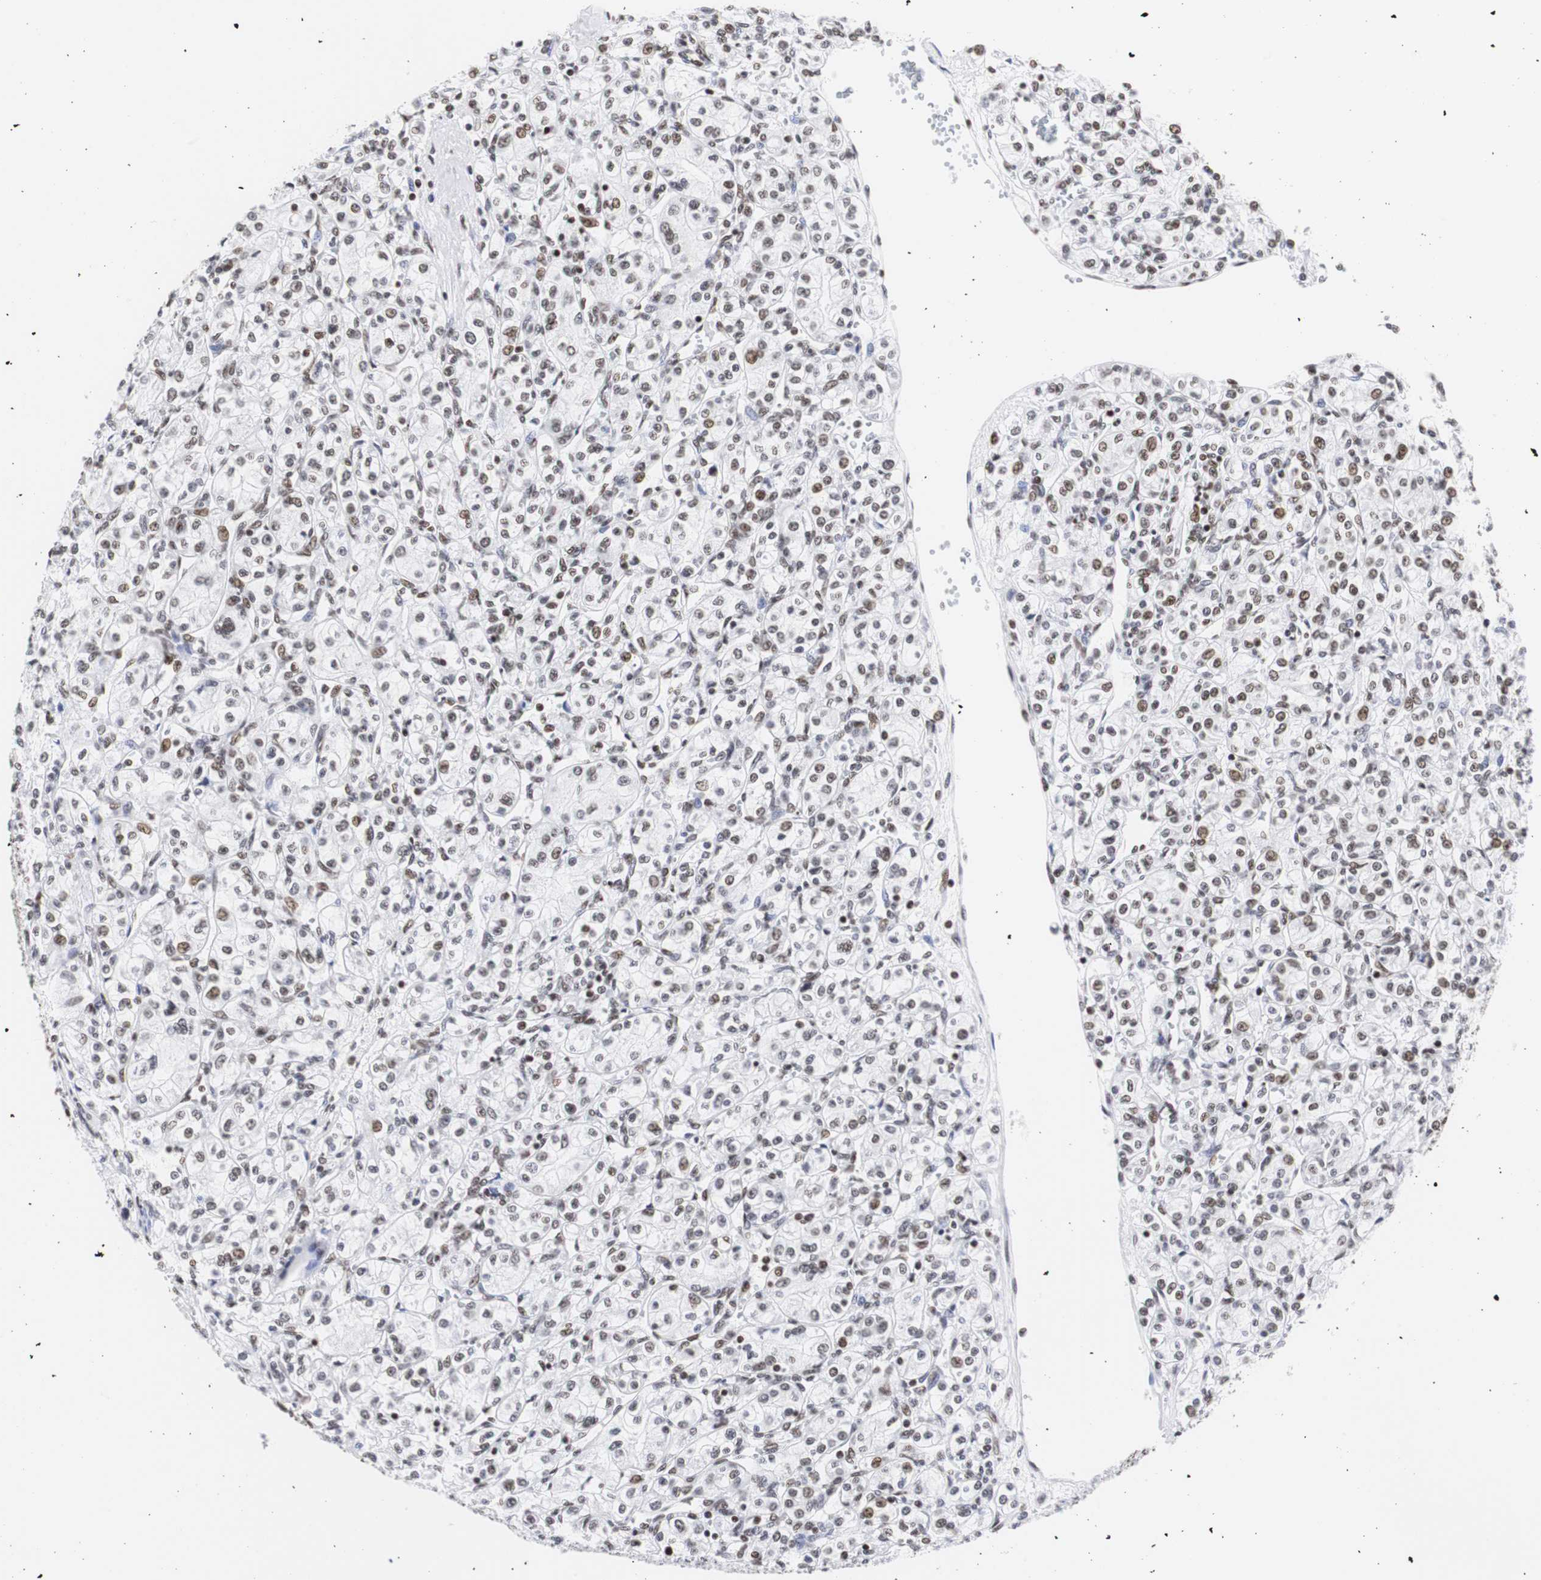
{"staining": {"intensity": "moderate", "quantity": "25%-75%", "location": "nuclear"}, "tissue": "renal cancer", "cell_type": "Tumor cells", "image_type": "cancer", "snomed": [{"axis": "morphology", "description": "Adenocarcinoma, NOS"}, {"axis": "topography", "description": "Kidney"}], "caption": "This photomicrograph exhibits renal cancer stained with IHC to label a protein in brown. The nuclear of tumor cells show moderate positivity for the protein. Nuclei are counter-stained blue.", "gene": "HNRNPH2", "patient": {"sex": "male", "age": 77}}